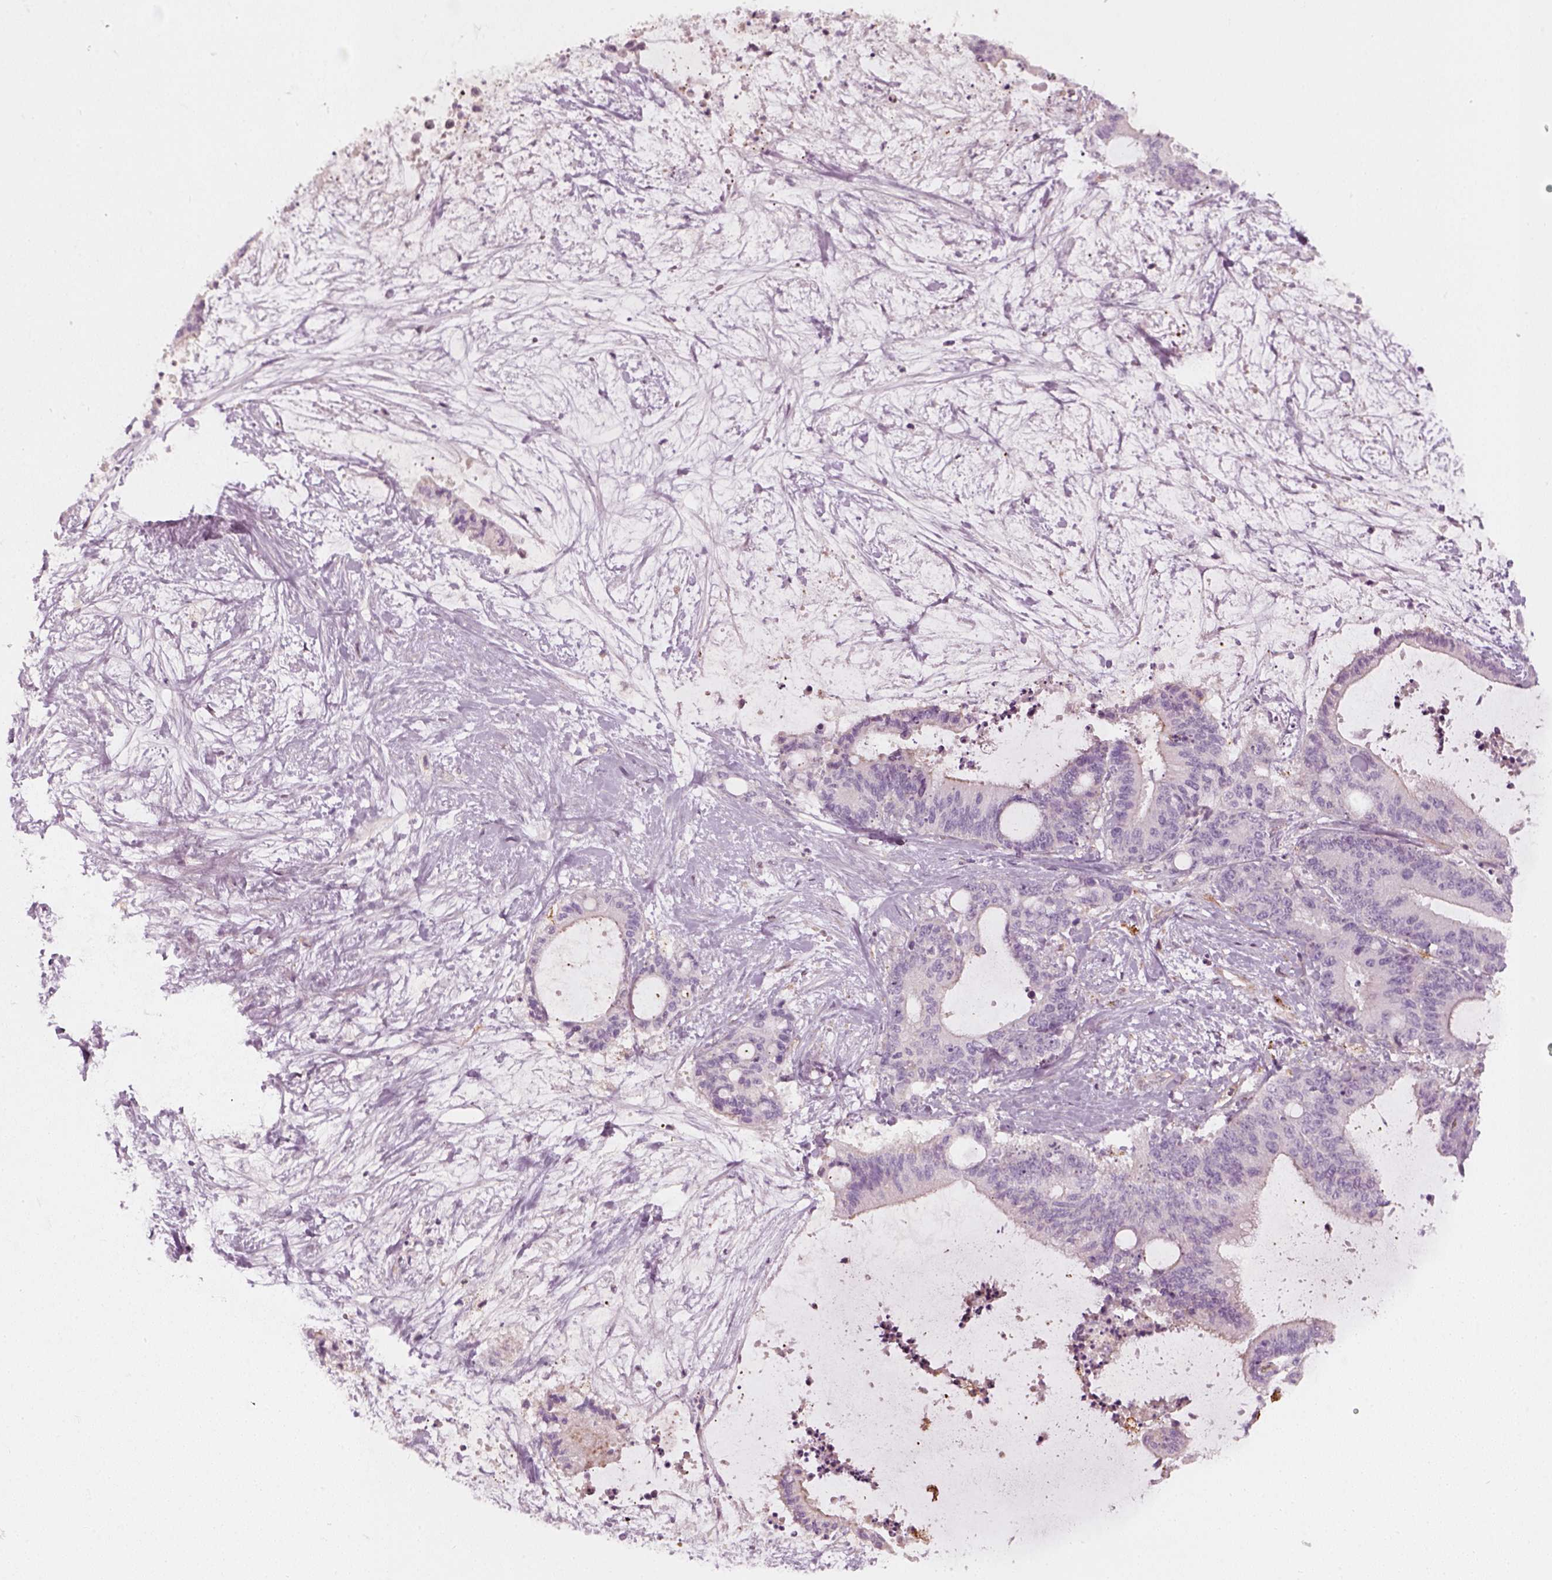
{"staining": {"intensity": "negative", "quantity": "none", "location": "none"}, "tissue": "liver cancer", "cell_type": "Tumor cells", "image_type": "cancer", "snomed": [{"axis": "morphology", "description": "Cholangiocarcinoma"}, {"axis": "topography", "description": "Liver"}], "caption": "High magnification brightfield microscopy of liver cholangiocarcinoma stained with DAB (brown) and counterstained with hematoxylin (blue): tumor cells show no significant expression.", "gene": "DNASE1L1", "patient": {"sex": "female", "age": 73}}